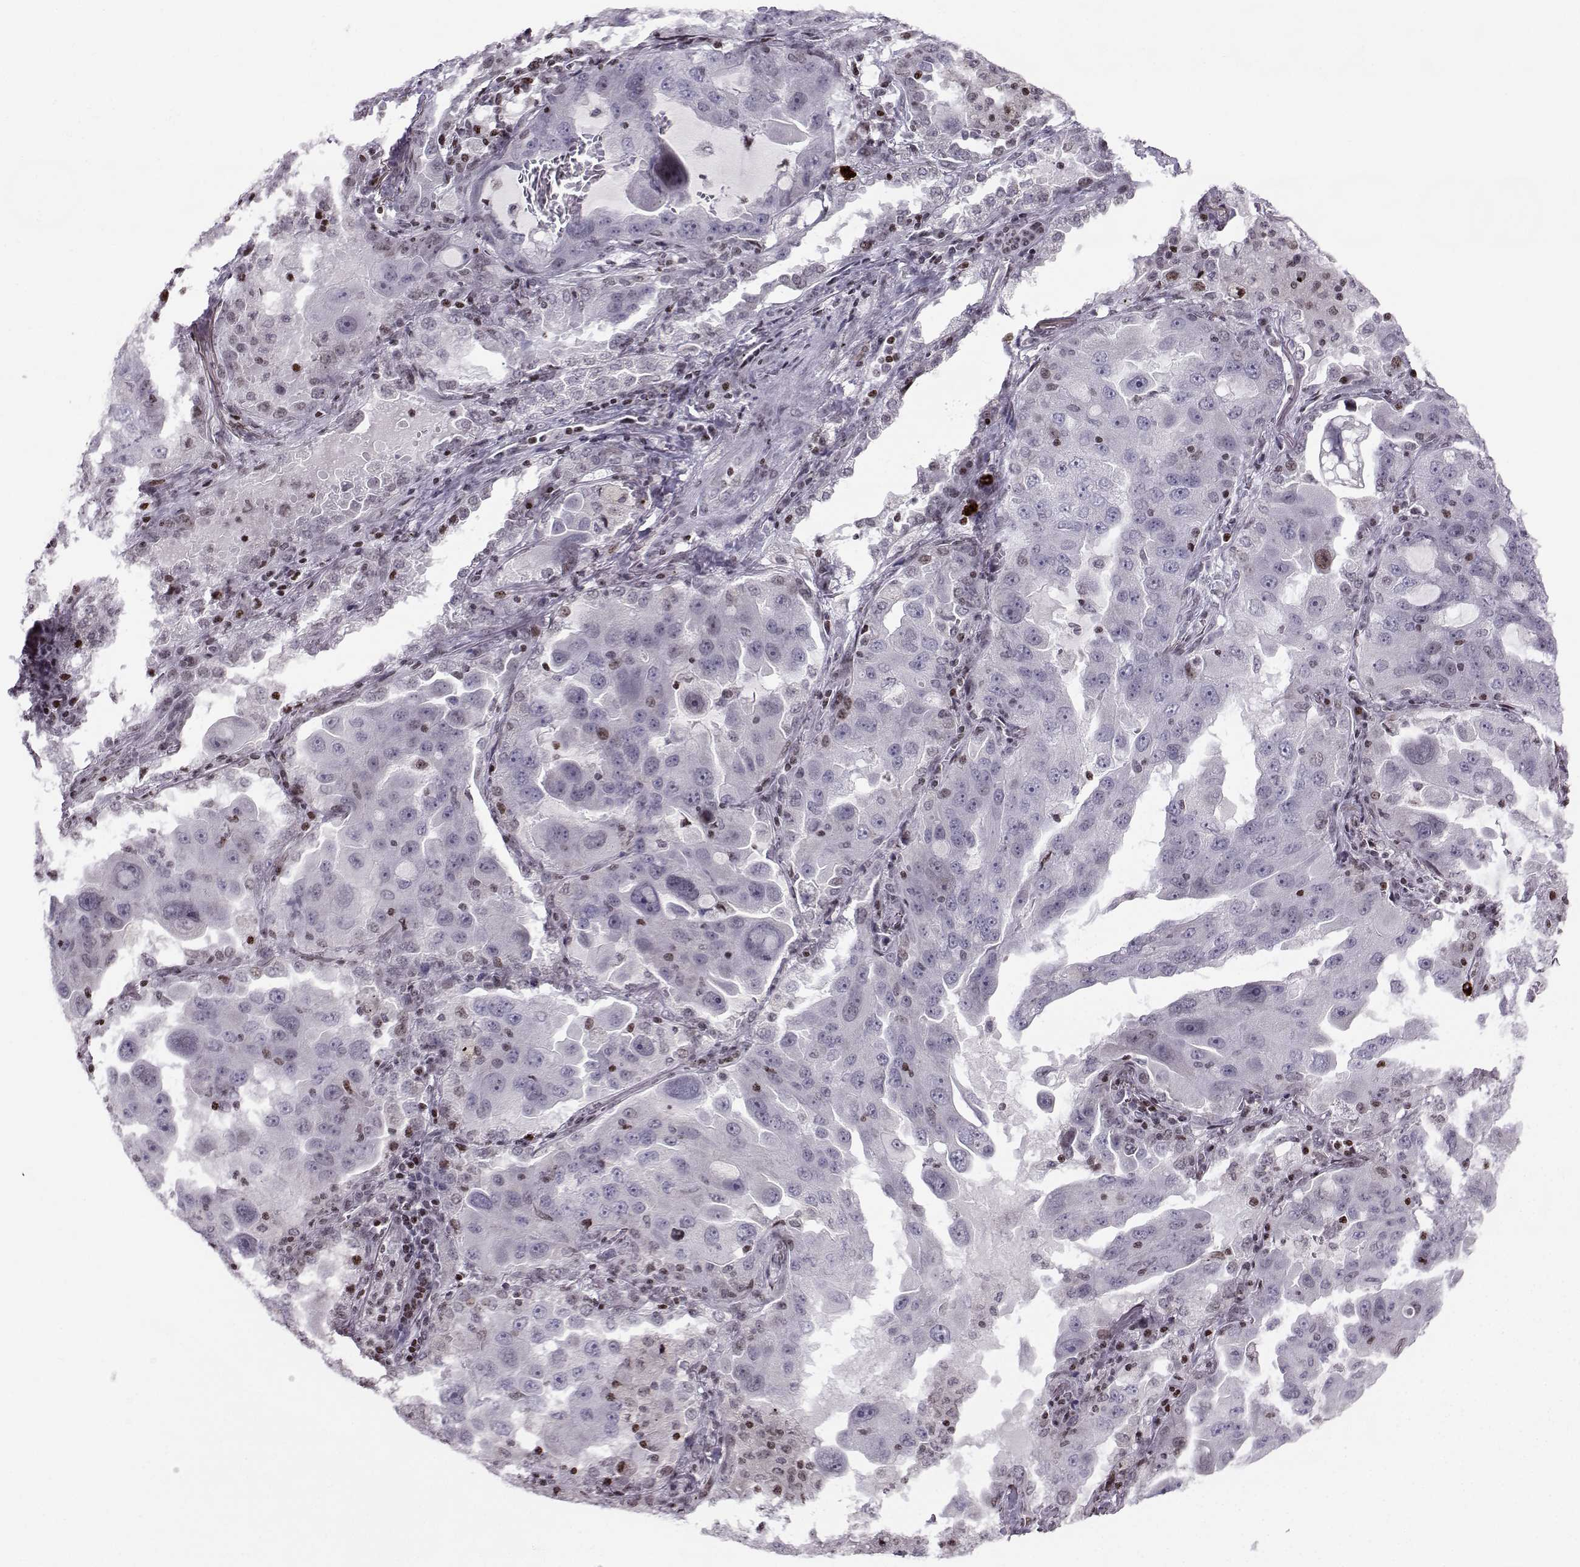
{"staining": {"intensity": "weak", "quantity": "<25%", "location": "nuclear"}, "tissue": "lung cancer", "cell_type": "Tumor cells", "image_type": "cancer", "snomed": [{"axis": "morphology", "description": "Adenocarcinoma, NOS"}, {"axis": "topography", "description": "Lung"}], "caption": "DAB immunohistochemical staining of human lung adenocarcinoma exhibits no significant expression in tumor cells. Brightfield microscopy of immunohistochemistry stained with DAB (brown) and hematoxylin (blue), captured at high magnification.", "gene": "ZNF19", "patient": {"sex": "female", "age": 61}}